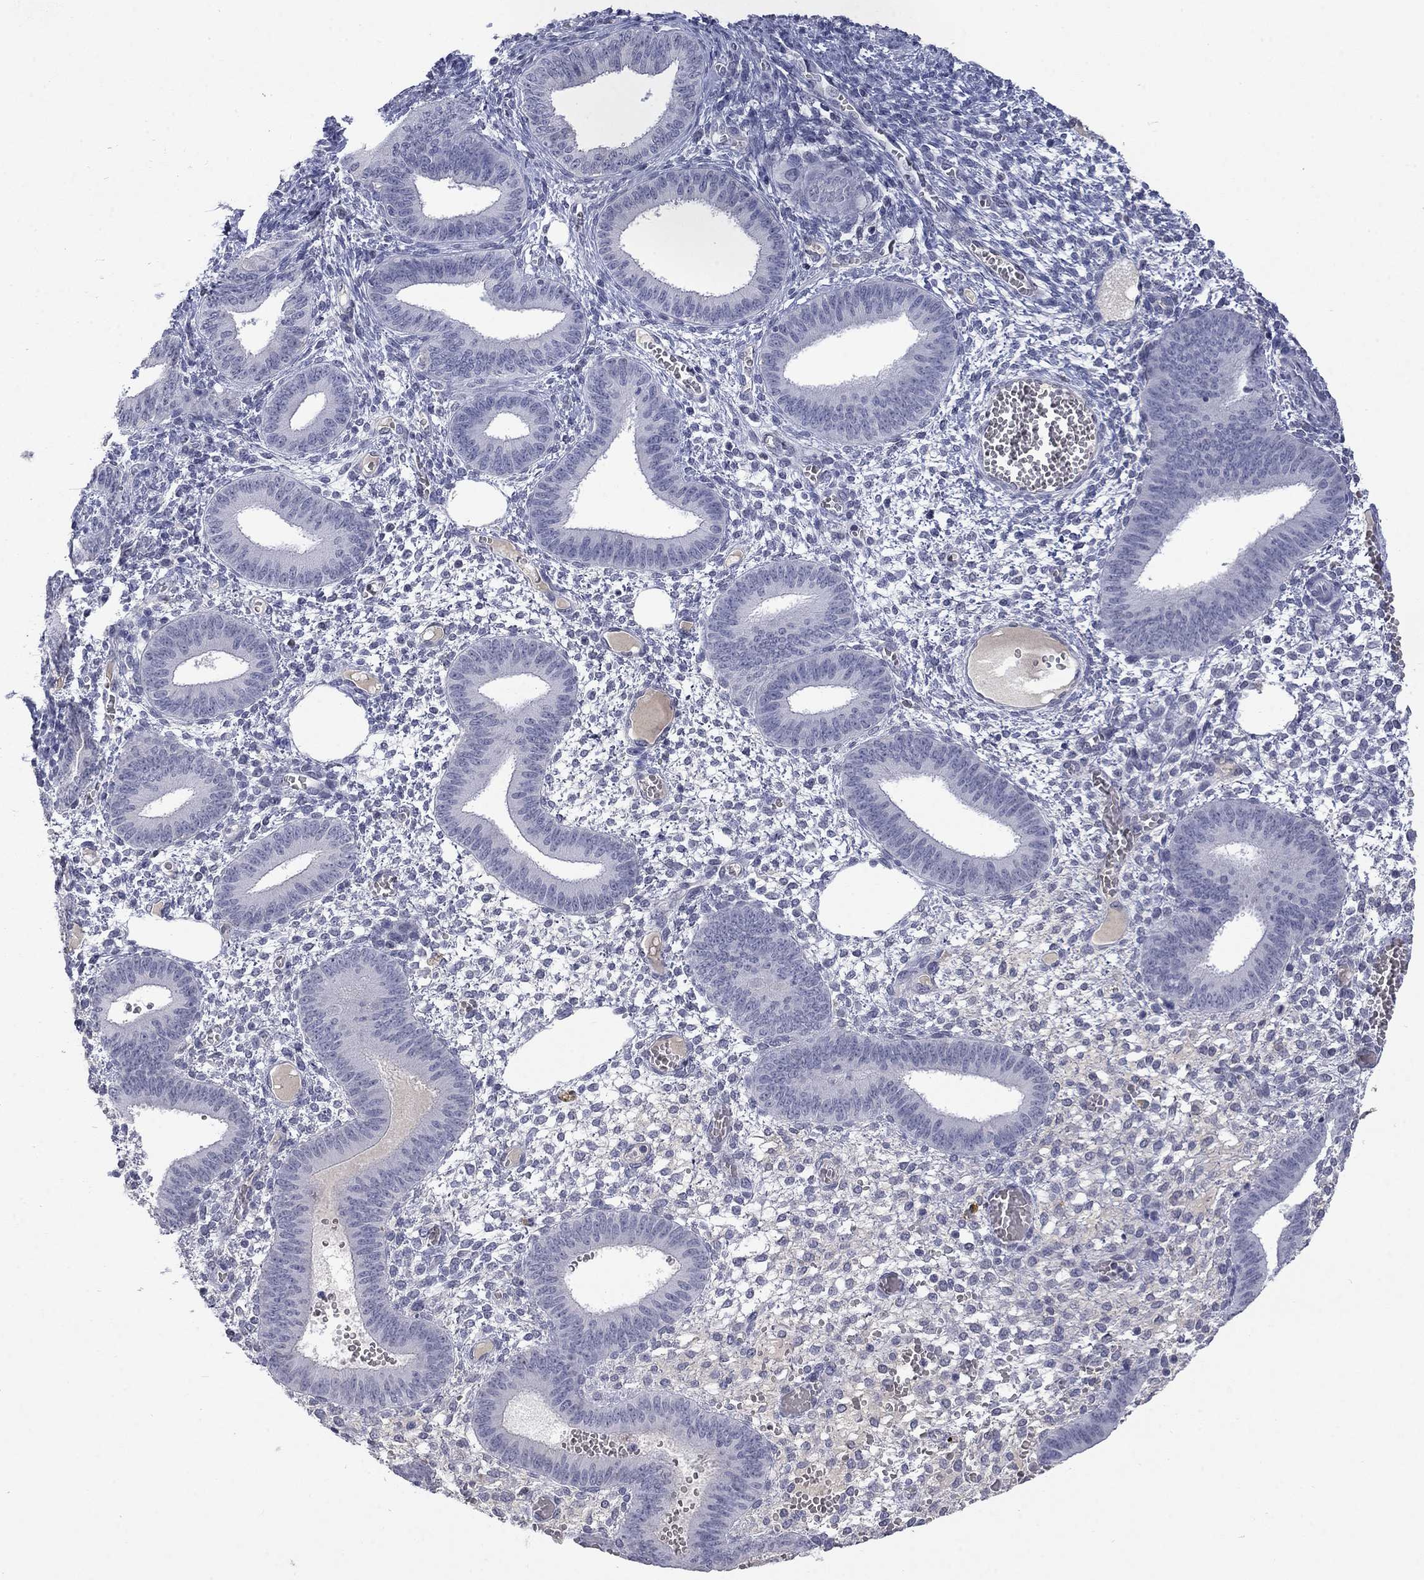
{"staining": {"intensity": "negative", "quantity": "none", "location": "none"}, "tissue": "endometrium", "cell_type": "Cells in endometrial stroma", "image_type": "normal", "snomed": [{"axis": "morphology", "description": "Normal tissue, NOS"}, {"axis": "topography", "description": "Endometrium"}], "caption": "This histopathology image is of normal endometrium stained with immunohistochemistry to label a protein in brown with the nuclei are counter-stained blue. There is no staining in cells in endometrial stroma. (DAB IHC visualized using brightfield microscopy, high magnification).", "gene": "SLC51A", "patient": {"sex": "female", "age": 42}}